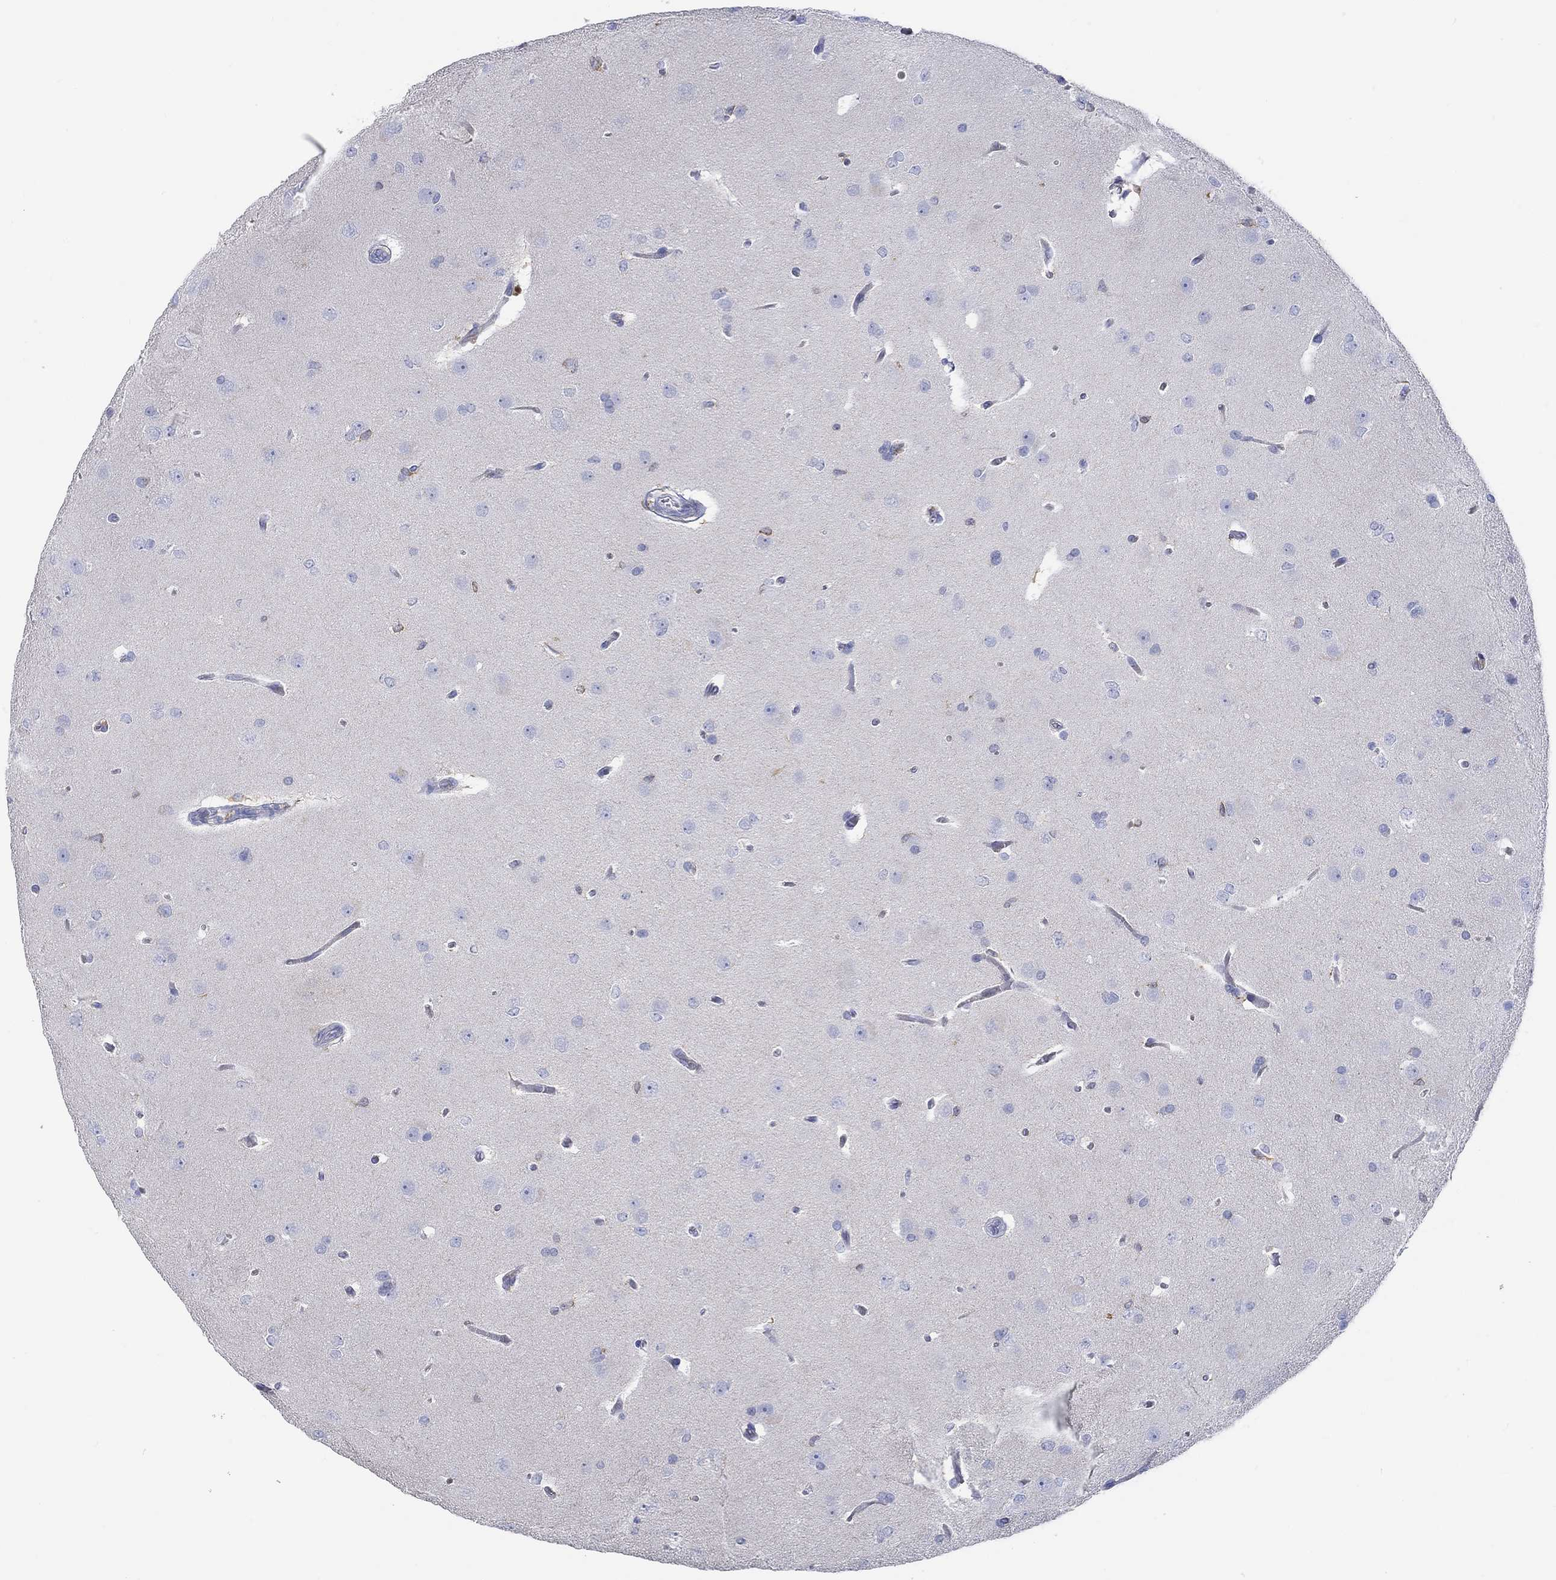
{"staining": {"intensity": "negative", "quantity": "none", "location": "none"}, "tissue": "glioma", "cell_type": "Tumor cells", "image_type": "cancer", "snomed": [{"axis": "morphology", "description": "Glioma, malignant, Low grade"}, {"axis": "topography", "description": "Brain"}], "caption": "Histopathology image shows no protein positivity in tumor cells of glioma tissue.", "gene": "GCM1", "patient": {"sex": "female", "age": 32}}